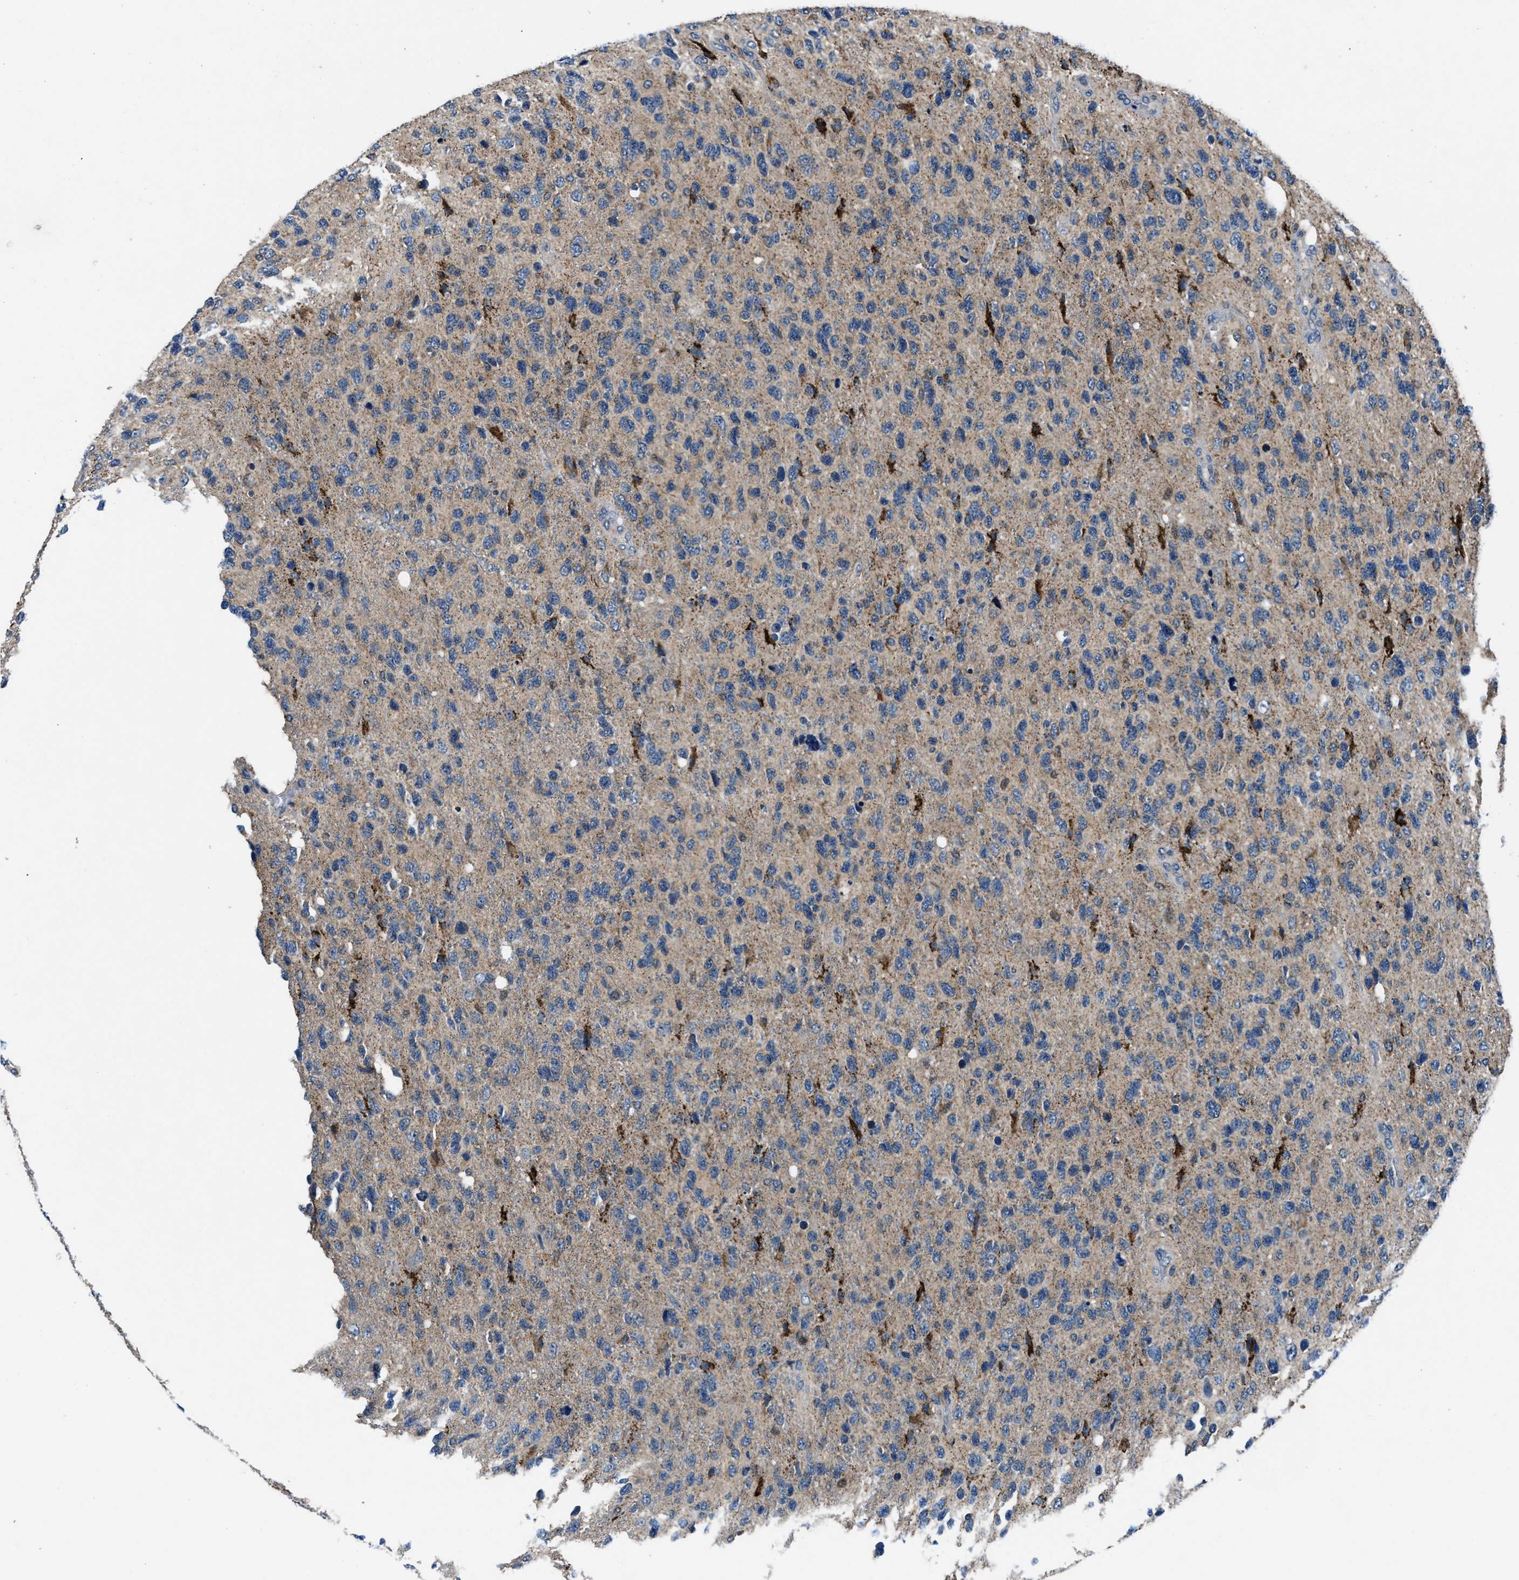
{"staining": {"intensity": "negative", "quantity": "none", "location": "none"}, "tissue": "glioma", "cell_type": "Tumor cells", "image_type": "cancer", "snomed": [{"axis": "morphology", "description": "Glioma, malignant, High grade"}, {"axis": "topography", "description": "Brain"}], "caption": "Tumor cells are negative for brown protein staining in glioma. (DAB (3,3'-diaminobenzidine) immunohistochemistry (IHC) visualized using brightfield microscopy, high magnification).", "gene": "FAM221A", "patient": {"sex": "female", "age": 58}}